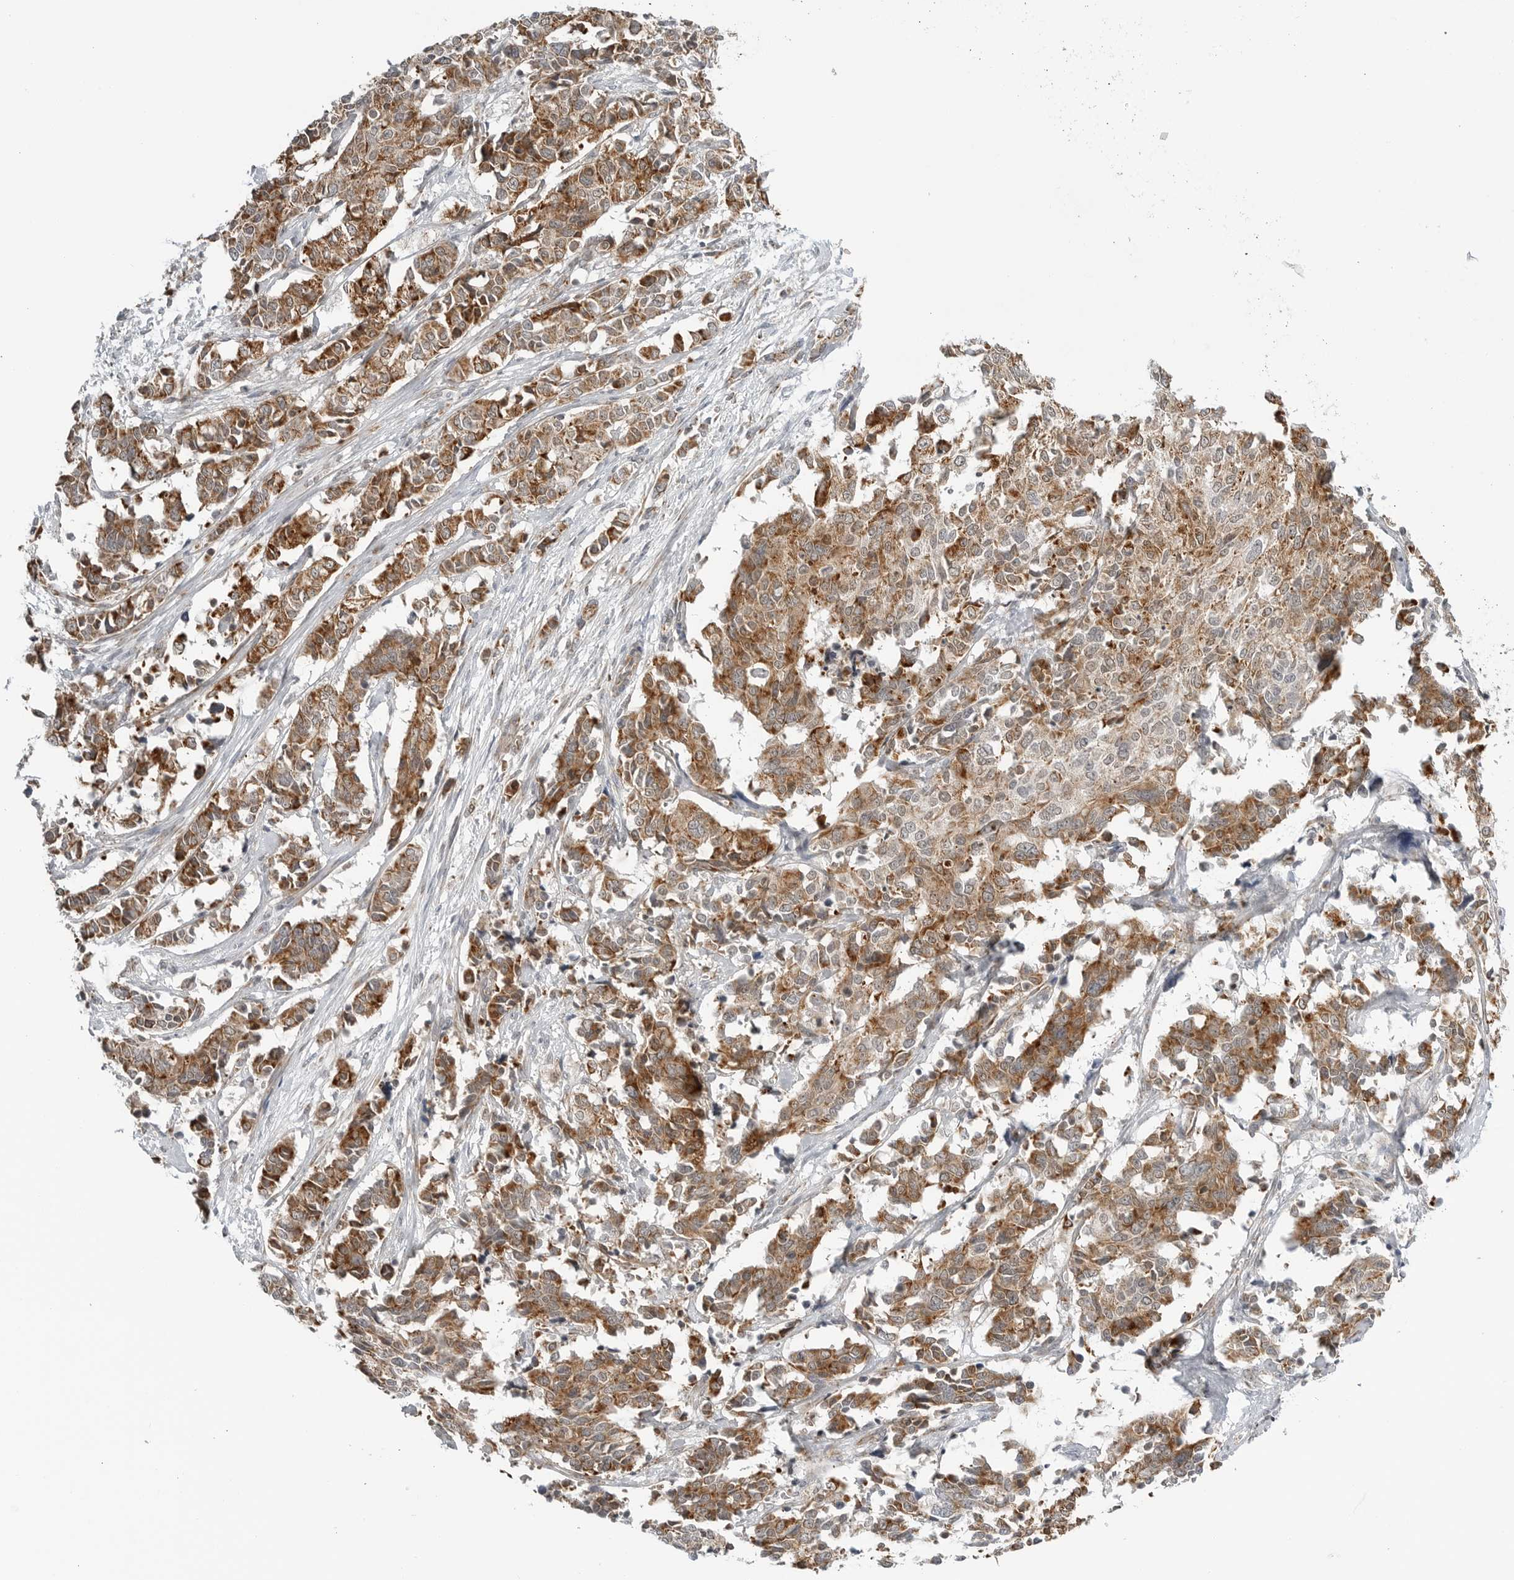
{"staining": {"intensity": "moderate", "quantity": ">75%", "location": "cytoplasmic/membranous"}, "tissue": "cervical cancer", "cell_type": "Tumor cells", "image_type": "cancer", "snomed": [{"axis": "morphology", "description": "Normal tissue, NOS"}, {"axis": "morphology", "description": "Squamous cell carcinoma, NOS"}, {"axis": "topography", "description": "Cervix"}], "caption": "DAB (3,3'-diaminobenzidine) immunohistochemical staining of squamous cell carcinoma (cervical) demonstrates moderate cytoplasmic/membranous protein positivity in approximately >75% of tumor cells.", "gene": "PEX2", "patient": {"sex": "female", "age": 35}}